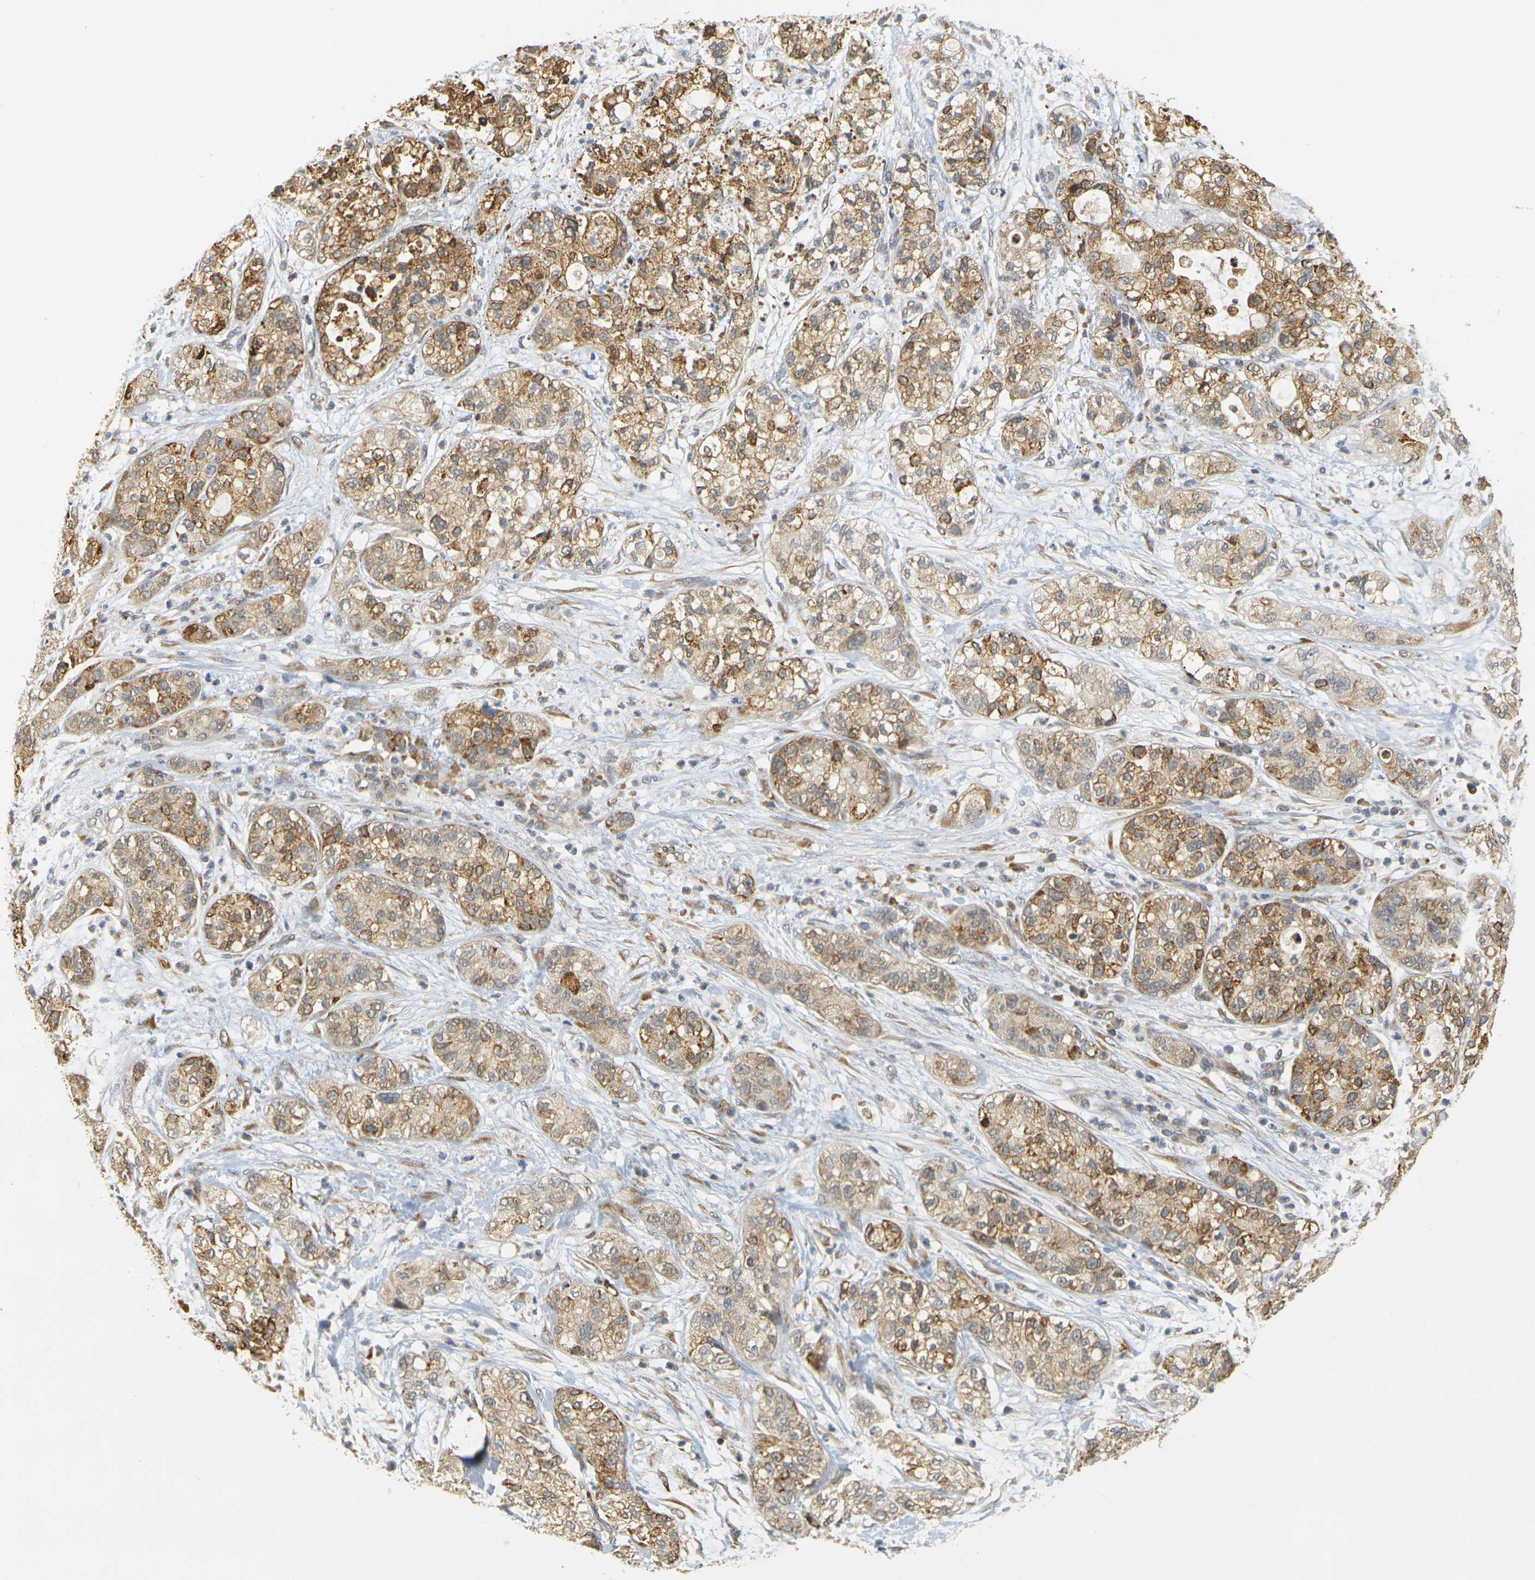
{"staining": {"intensity": "moderate", "quantity": ">75%", "location": "cytoplasmic/membranous"}, "tissue": "pancreatic cancer", "cell_type": "Tumor cells", "image_type": "cancer", "snomed": [{"axis": "morphology", "description": "Adenocarcinoma, NOS"}, {"axis": "topography", "description": "Pancreas"}], "caption": "Protein expression analysis of human adenocarcinoma (pancreatic) reveals moderate cytoplasmic/membranous staining in about >75% of tumor cells. The protein is stained brown, and the nuclei are stained in blue (DAB IHC with brightfield microscopy, high magnification).", "gene": "MEGF9", "patient": {"sex": "female", "age": 78}}